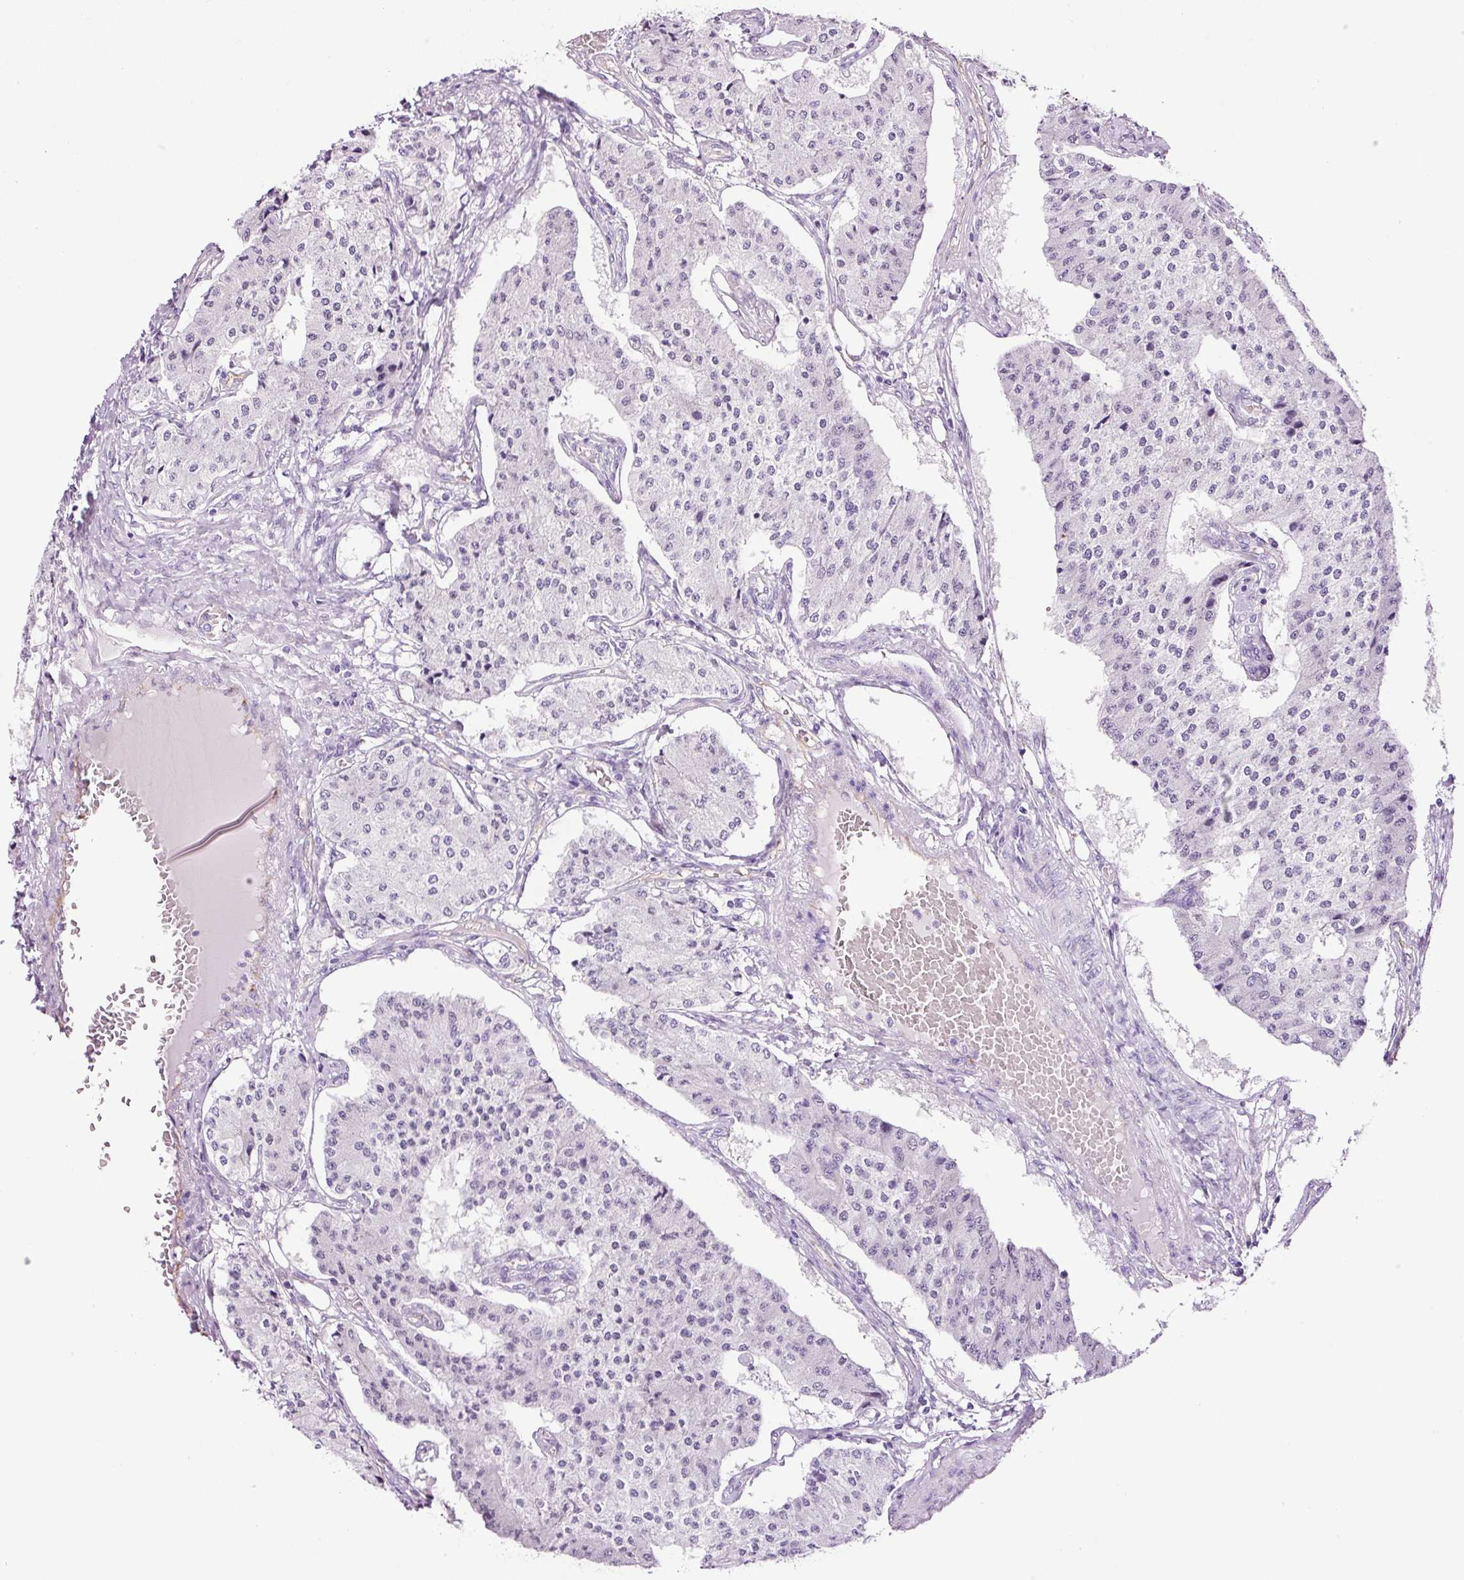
{"staining": {"intensity": "negative", "quantity": "none", "location": "none"}, "tissue": "carcinoid", "cell_type": "Tumor cells", "image_type": "cancer", "snomed": [{"axis": "morphology", "description": "Carcinoid, malignant, NOS"}, {"axis": "topography", "description": "Colon"}], "caption": "Immunohistochemistry (IHC) micrograph of neoplastic tissue: human malignant carcinoid stained with DAB displays no significant protein expression in tumor cells. Brightfield microscopy of immunohistochemistry stained with DAB (3,3'-diaminobenzidine) (brown) and hematoxylin (blue), captured at high magnification.", "gene": "ADSS1", "patient": {"sex": "female", "age": 52}}